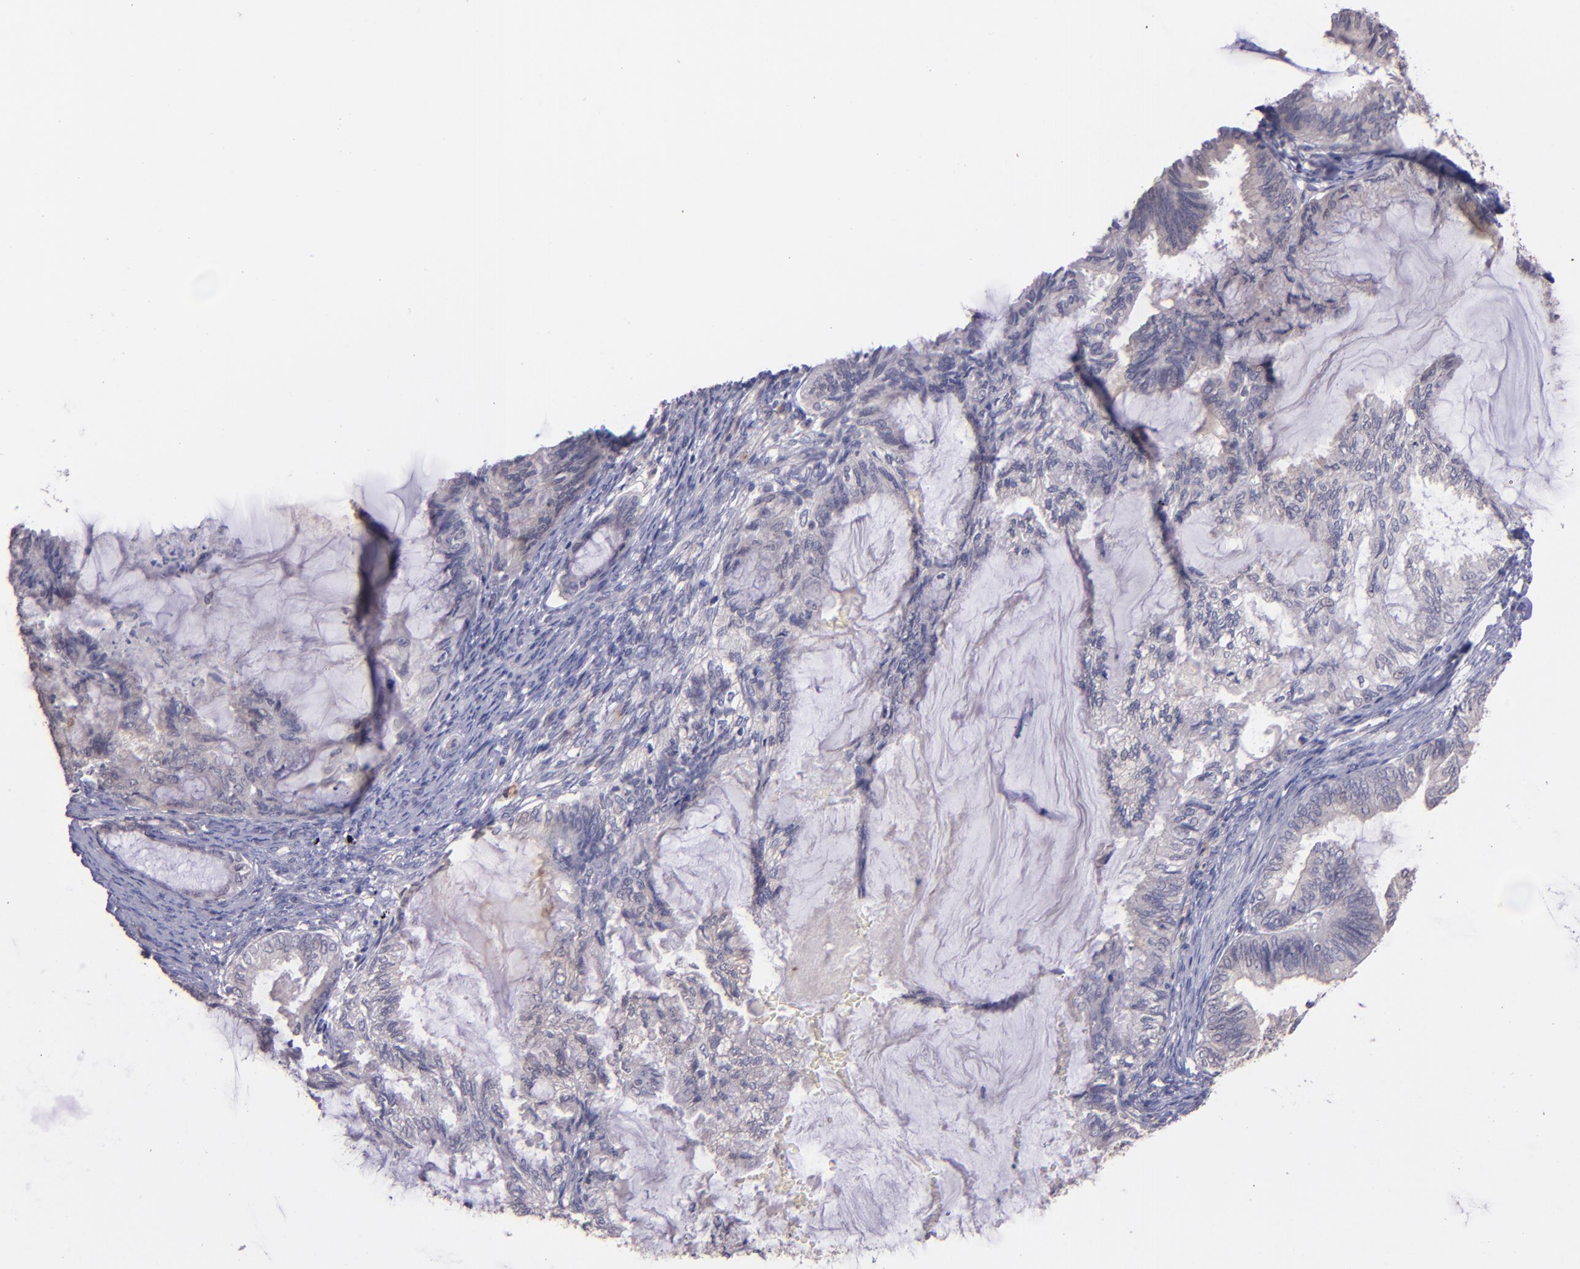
{"staining": {"intensity": "weak", "quantity": "<25%", "location": "cytoplasmic/membranous"}, "tissue": "endometrial cancer", "cell_type": "Tumor cells", "image_type": "cancer", "snomed": [{"axis": "morphology", "description": "Adenocarcinoma, NOS"}, {"axis": "topography", "description": "Endometrium"}], "caption": "Immunohistochemistry of endometrial cancer (adenocarcinoma) exhibits no expression in tumor cells.", "gene": "NUP62CL", "patient": {"sex": "female", "age": 86}}